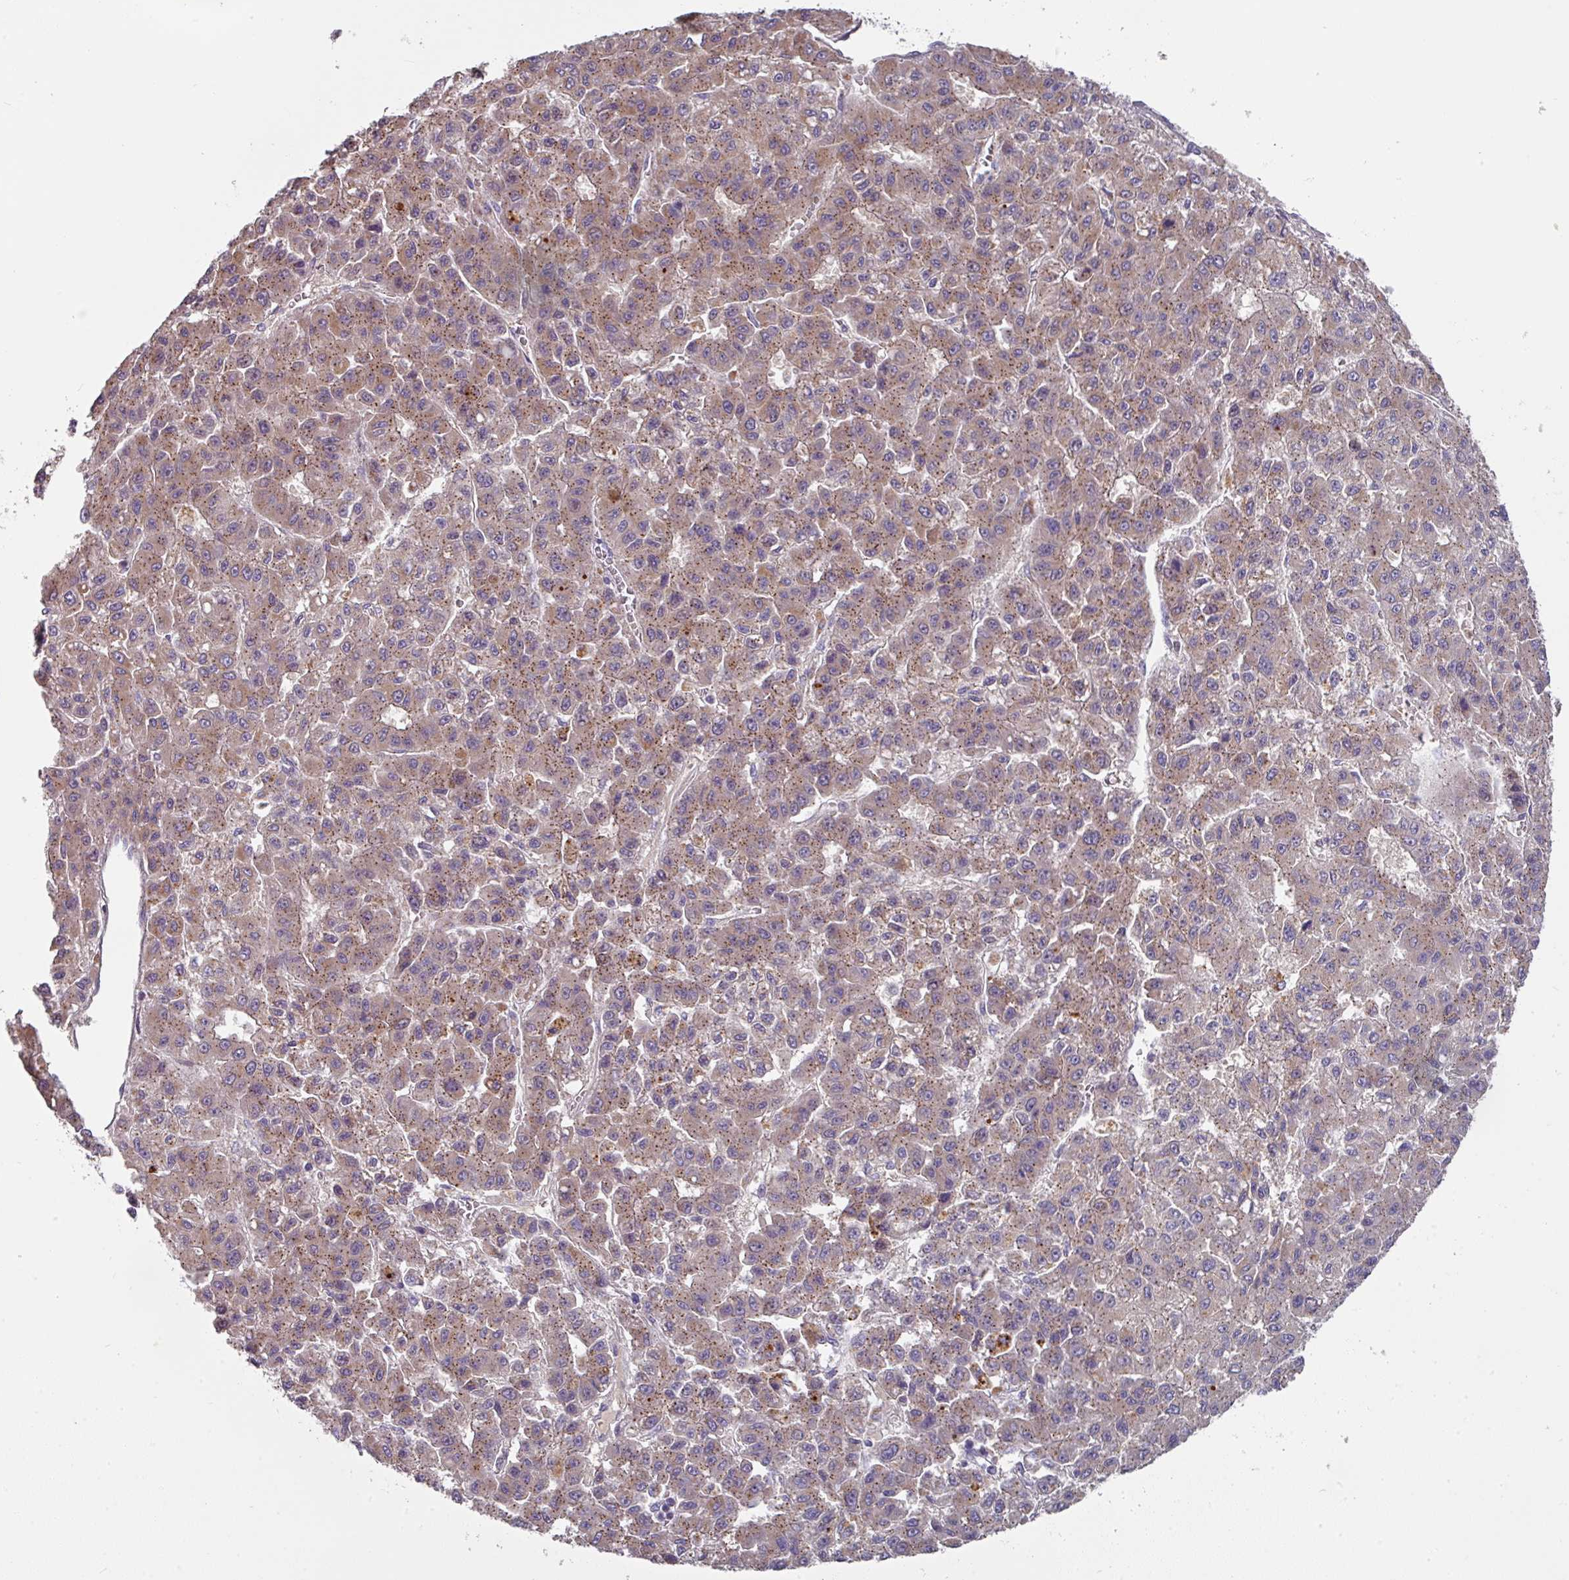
{"staining": {"intensity": "moderate", "quantity": ">75%", "location": "cytoplasmic/membranous"}, "tissue": "liver cancer", "cell_type": "Tumor cells", "image_type": "cancer", "snomed": [{"axis": "morphology", "description": "Carcinoma, Hepatocellular, NOS"}, {"axis": "topography", "description": "Liver"}], "caption": "Hepatocellular carcinoma (liver) was stained to show a protein in brown. There is medium levels of moderate cytoplasmic/membranous staining in about >75% of tumor cells.", "gene": "IL4R", "patient": {"sex": "male", "age": 70}}